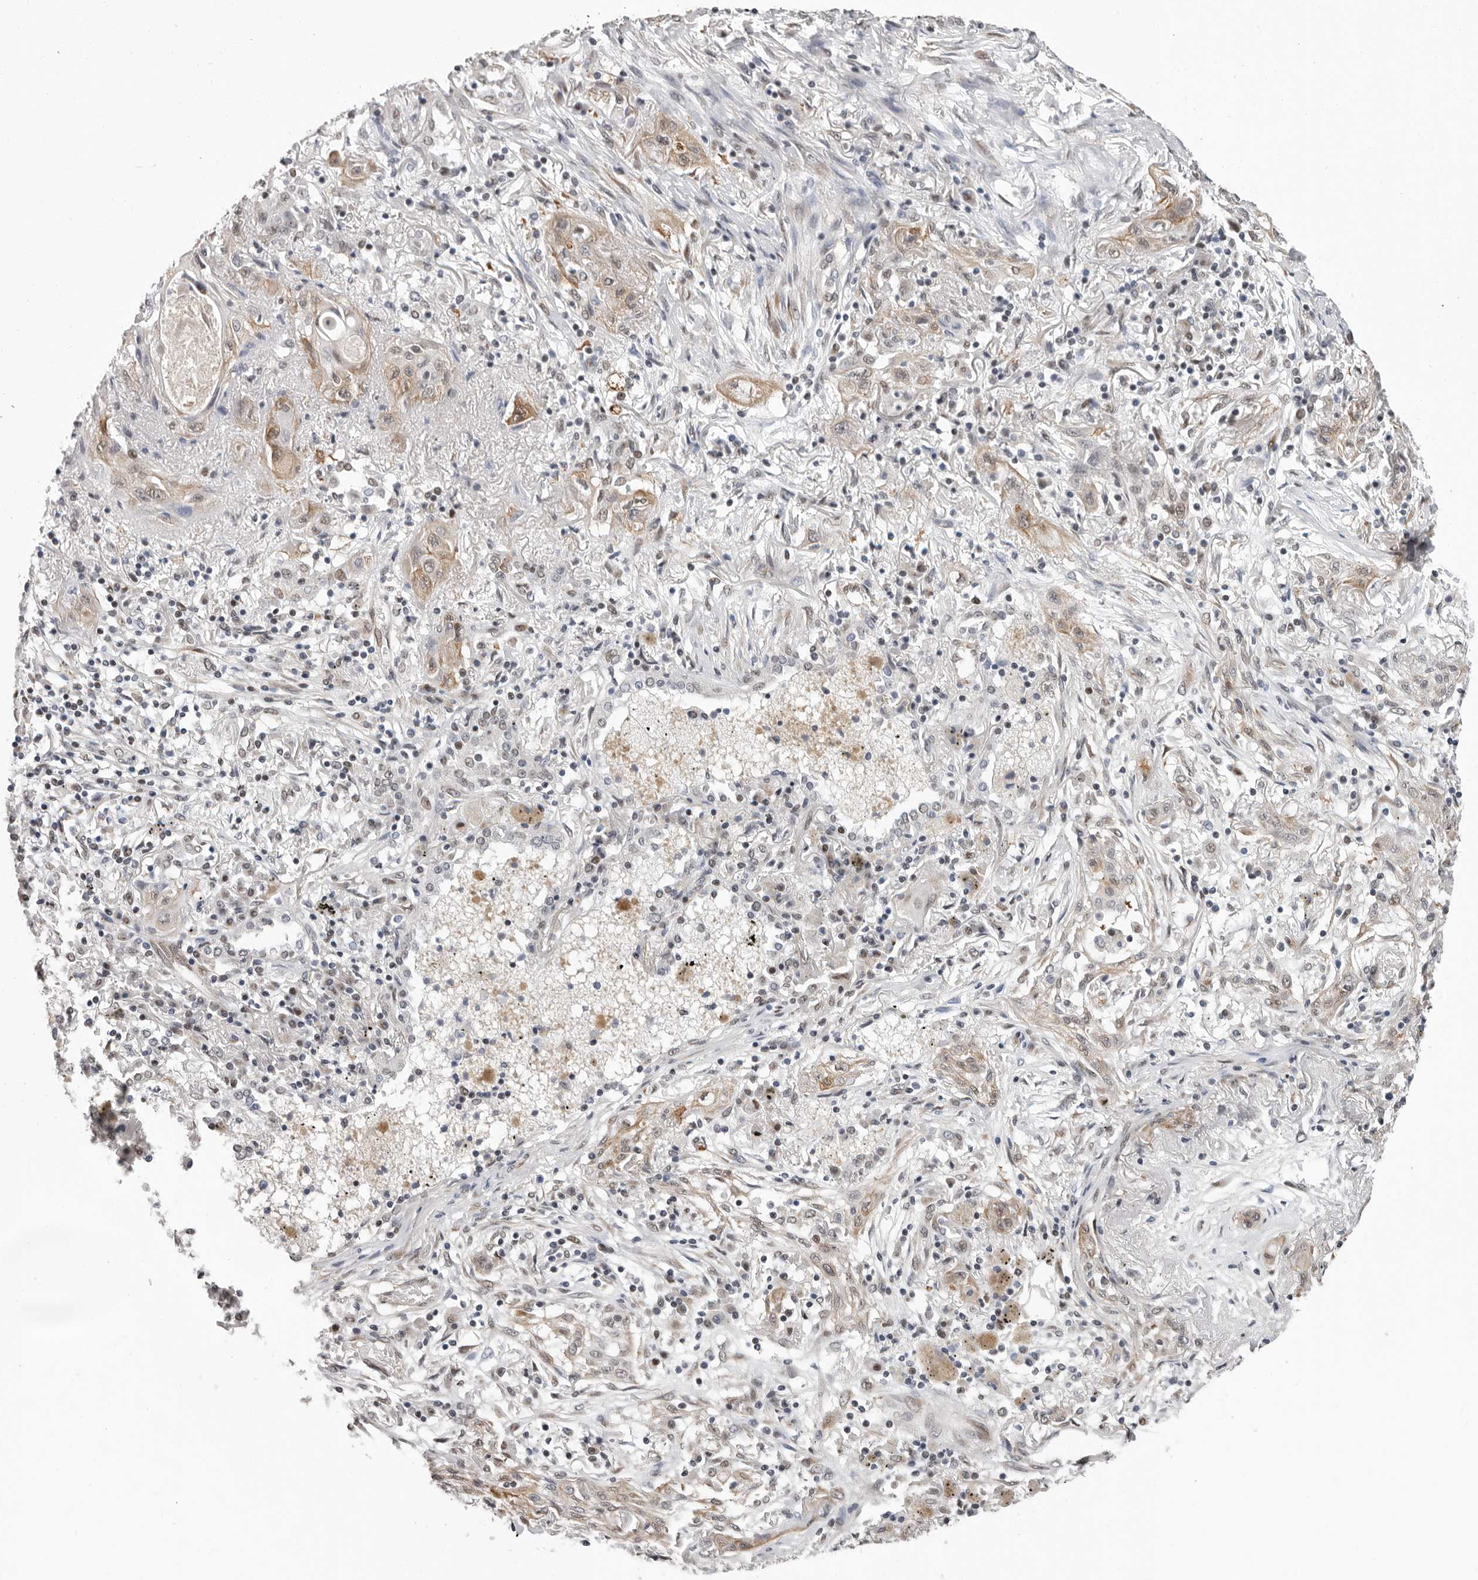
{"staining": {"intensity": "moderate", "quantity": "25%-75%", "location": "cytoplasmic/membranous"}, "tissue": "lung cancer", "cell_type": "Tumor cells", "image_type": "cancer", "snomed": [{"axis": "morphology", "description": "Squamous cell carcinoma, NOS"}, {"axis": "topography", "description": "Lung"}], "caption": "Lung cancer (squamous cell carcinoma) stained with a brown dye displays moderate cytoplasmic/membranous positive positivity in about 25%-75% of tumor cells.", "gene": "RALGPS2", "patient": {"sex": "female", "age": 47}}